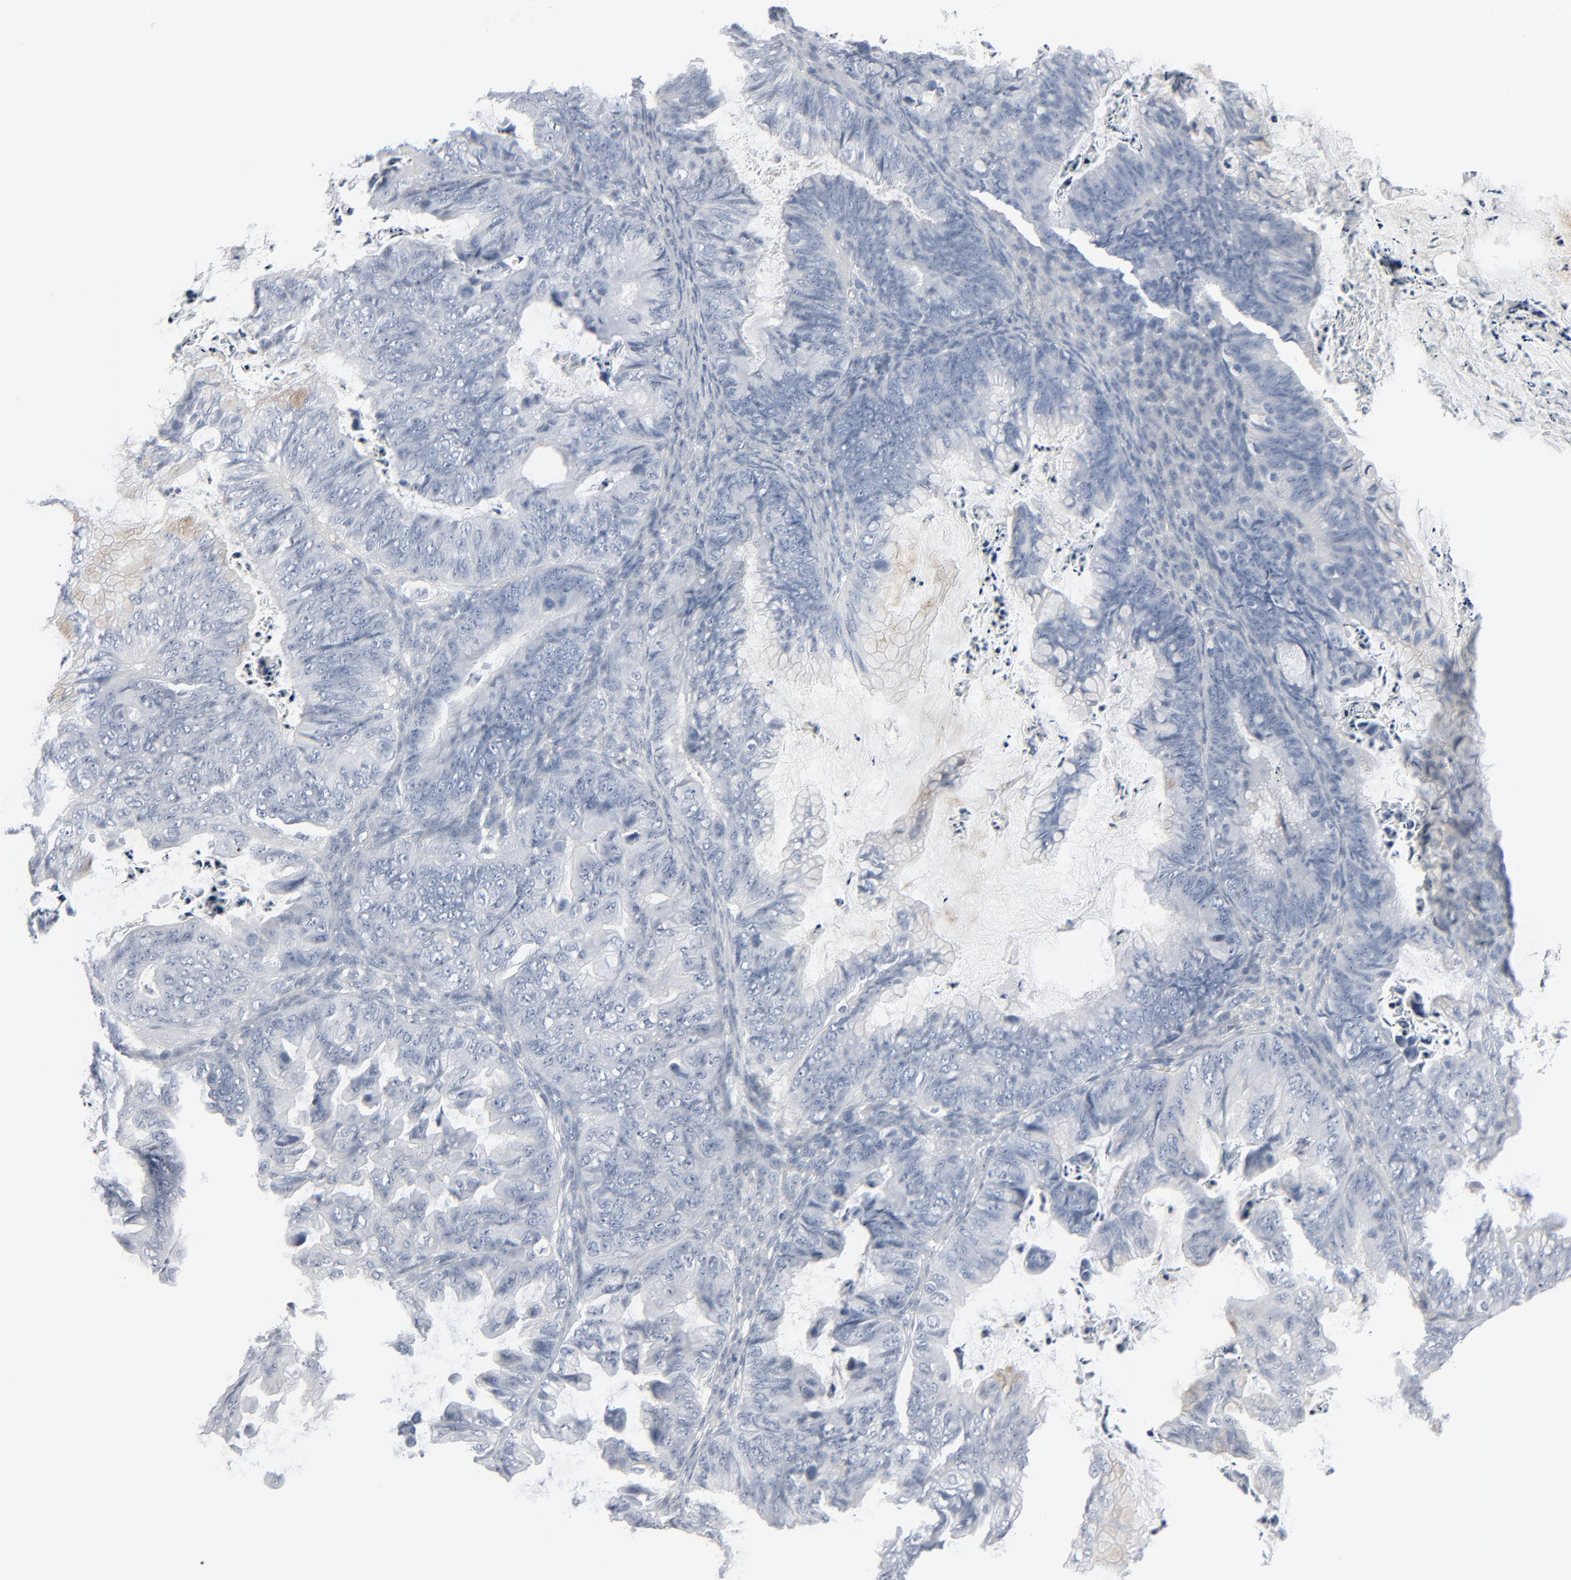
{"staining": {"intensity": "negative", "quantity": "none", "location": "none"}, "tissue": "ovarian cancer", "cell_type": "Tumor cells", "image_type": "cancer", "snomed": [{"axis": "morphology", "description": "Cystadenocarcinoma, serous, NOS"}, {"axis": "topography", "description": "Ovary"}], "caption": "High magnification brightfield microscopy of ovarian cancer stained with DAB (3,3'-diaminobenzidine) (brown) and counterstained with hematoxylin (blue): tumor cells show no significant positivity.", "gene": "MITF", "patient": {"sex": "female", "age": 71}}